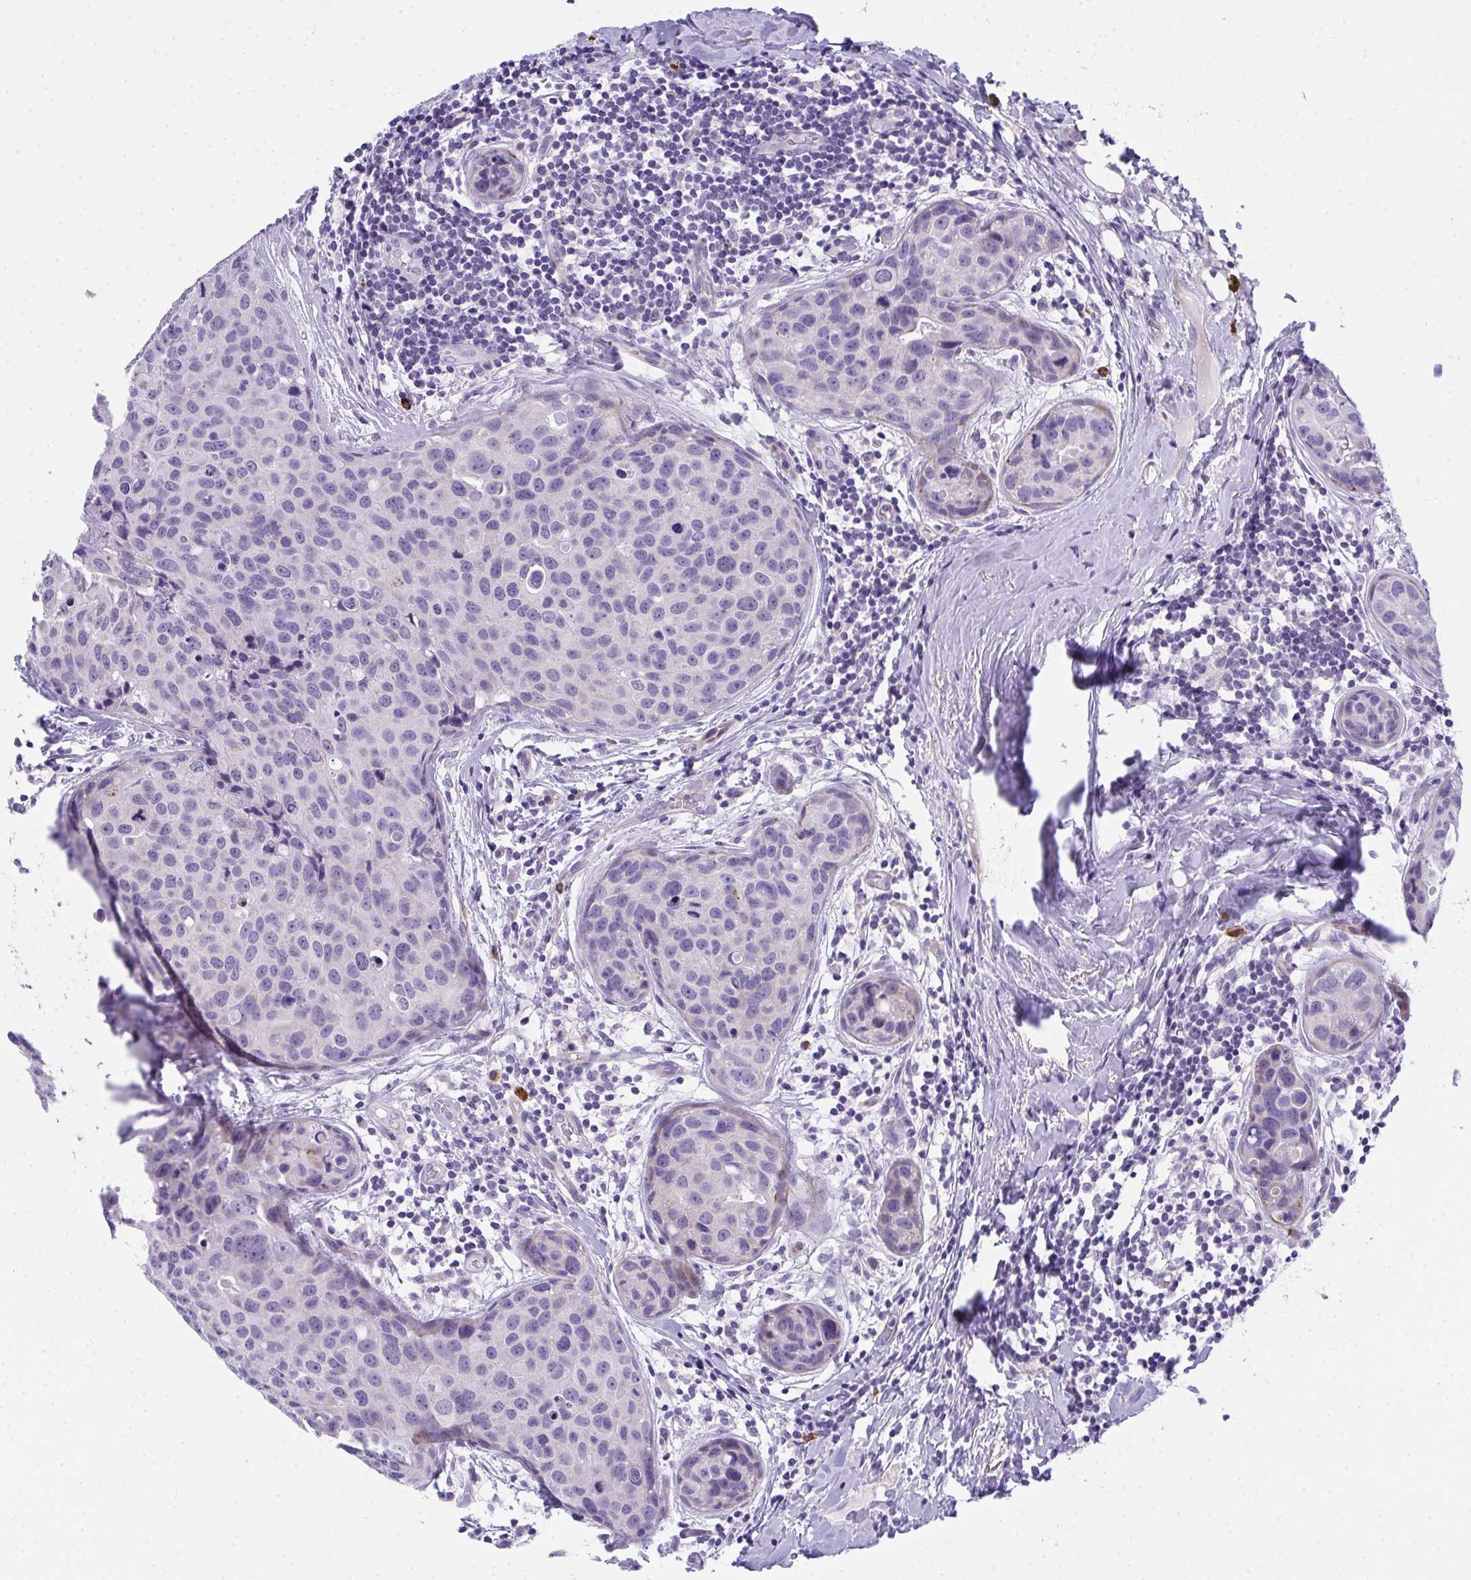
{"staining": {"intensity": "negative", "quantity": "none", "location": "none"}, "tissue": "breast cancer", "cell_type": "Tumor cells", "image_type": "cancer", "snomed": [{"axis": "morphology", "description": "Duct carcinoma"}, {"axis": "topography", "description": "Breast"}], "caption": "Breast cancer was stained to show a protein in brown. There is no significant staining in tumor cells. (DAB immunohistochemistry (IHC) visualized using brightfield microscopy, high magnification).", "gene": "TSBP1", "patient": {"sex": "female", "age": 24}}